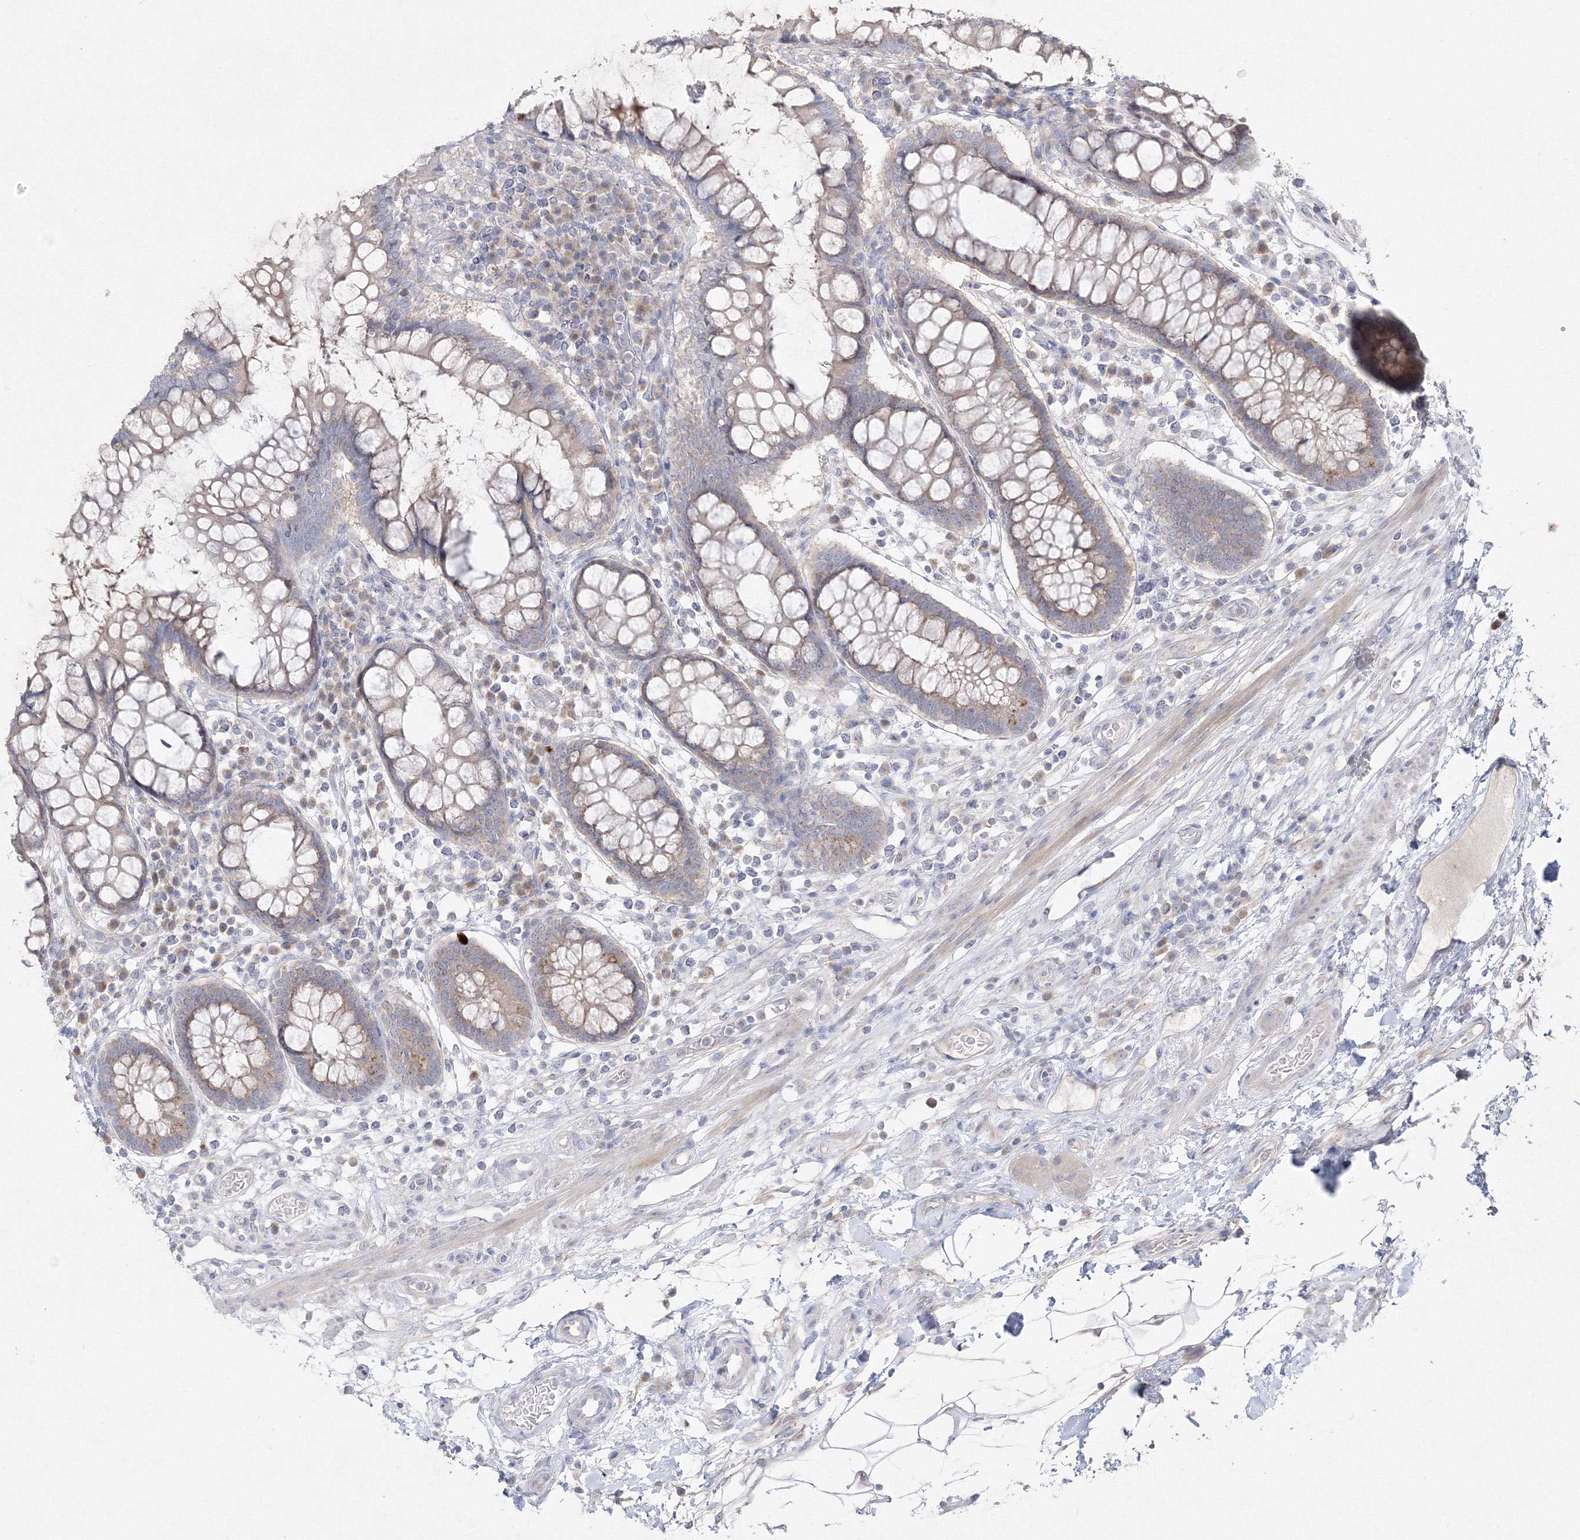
{"staining": {"intensity": "negative", "quantity": "none", "location": "none"}, "tissue": "colon", "cell_type": "Endothelial cells", "image_type": "normal", "snomed": [{"axis": "morphology", "description": "Normal tissue, NOS"}, {"axis": "topography", "description": "Colon"}], "caption": "Protein analysis of benign colon displays no significant expression in endothelial cells. (DAB immunohistochemistry (IHC) with hematoxylin counter stain).", "gene": "FBXL8", "patient": {"sex": "female", "age": 79}}